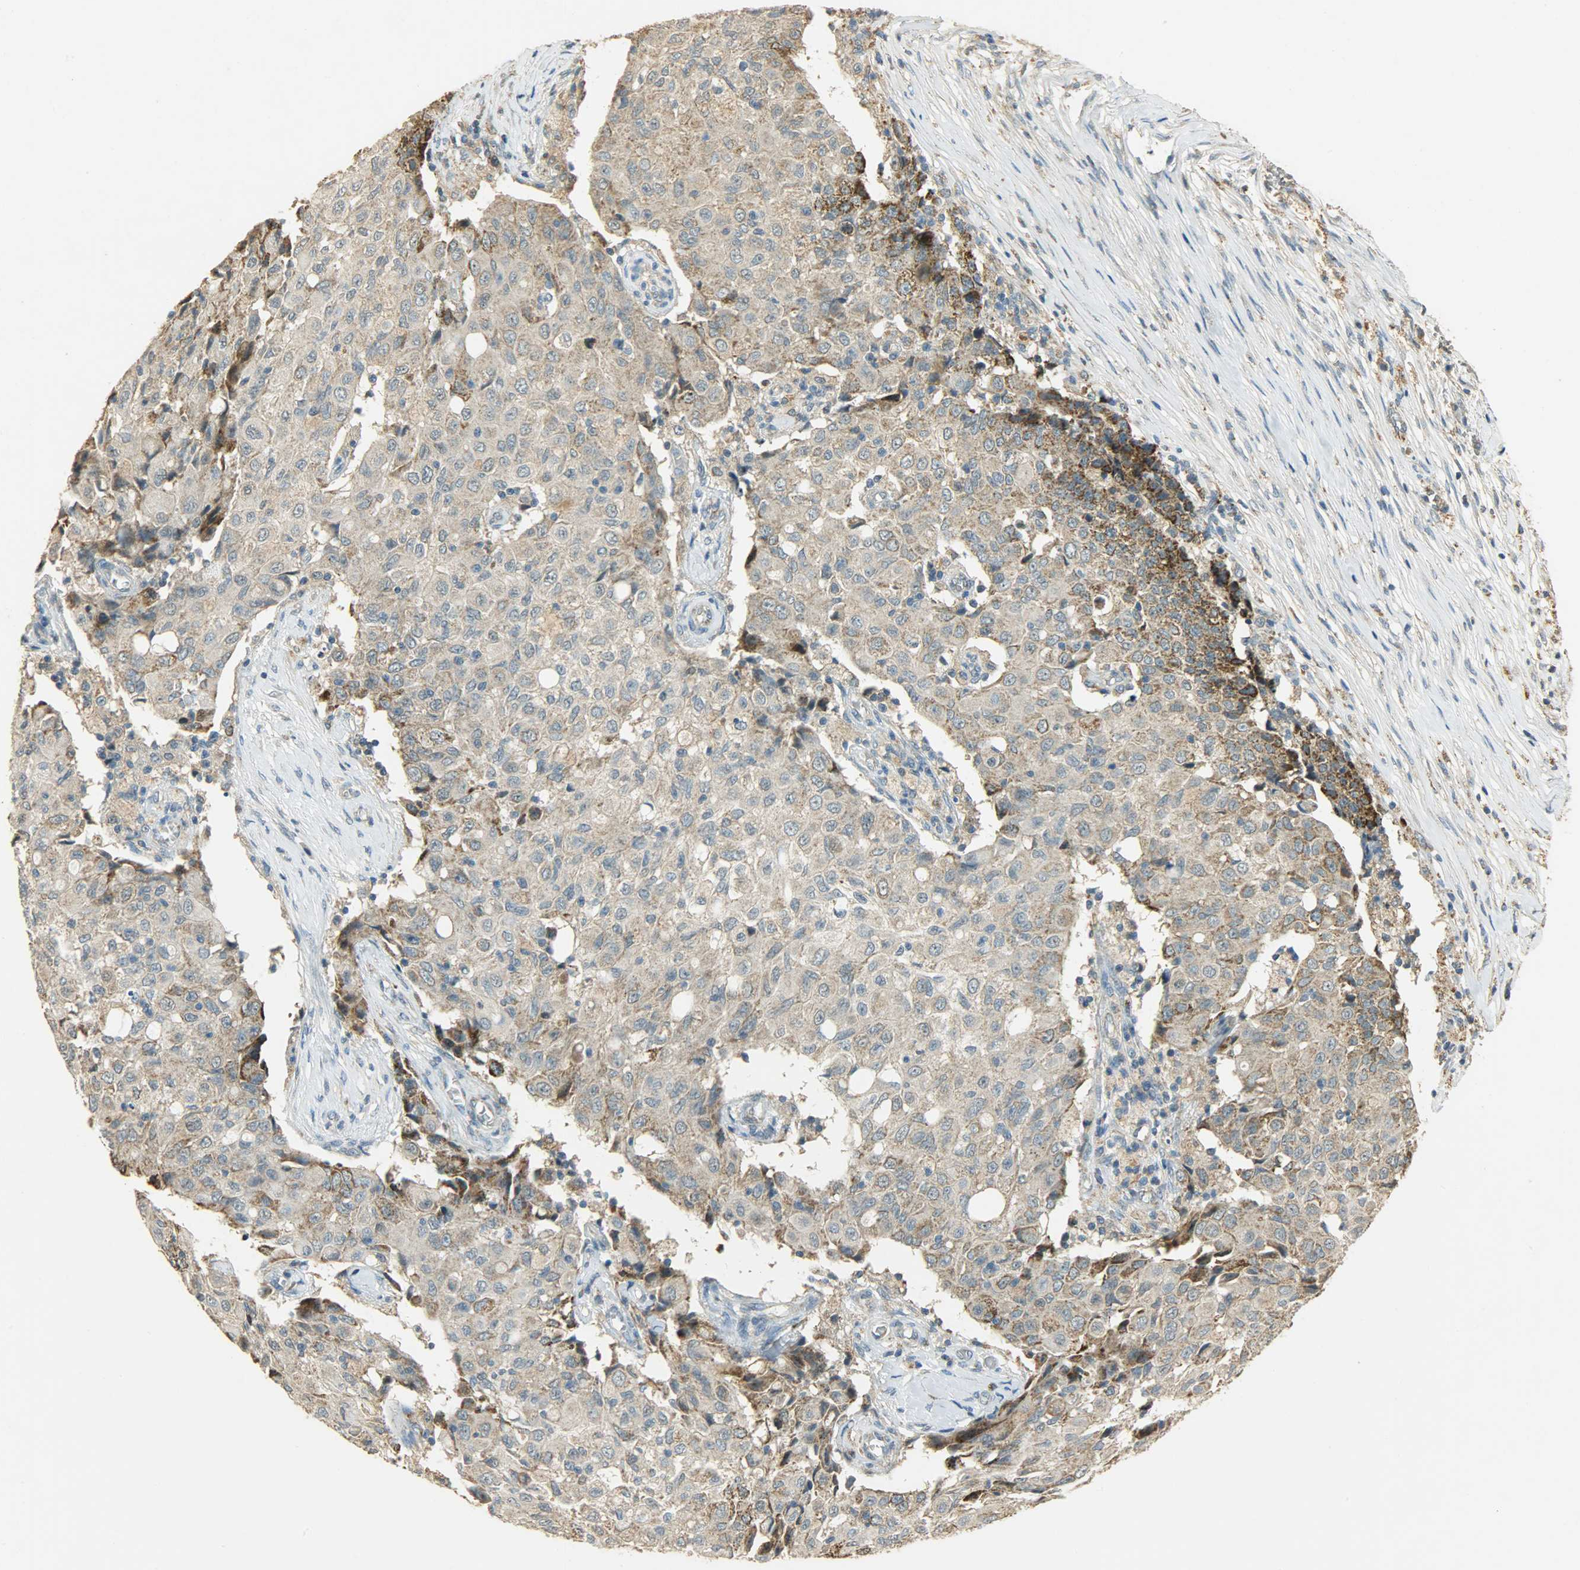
{"staining": {"intensity": "moderate", "quantity": ">75%", "location": "cytoplasmic/membranous"}, "tissue": "ovarian cancer", "cell_type": "Tumor cells", "image_type": "cancer", "snomed": [{"axis": "morphology", "description": "Carcinoma, endometroid"}, {"axis": "topography", "description": "Ovary"}], "caption": "A medium amount of moderate cytoplasmic/membranous expression is identified in approximately >75% of tumor cells in ovarian cancer tissue. (IHC, brightfield microscopy, high magnification).", "gene": "HDHD5", "patient": {"sex": "female", "age": 42}}